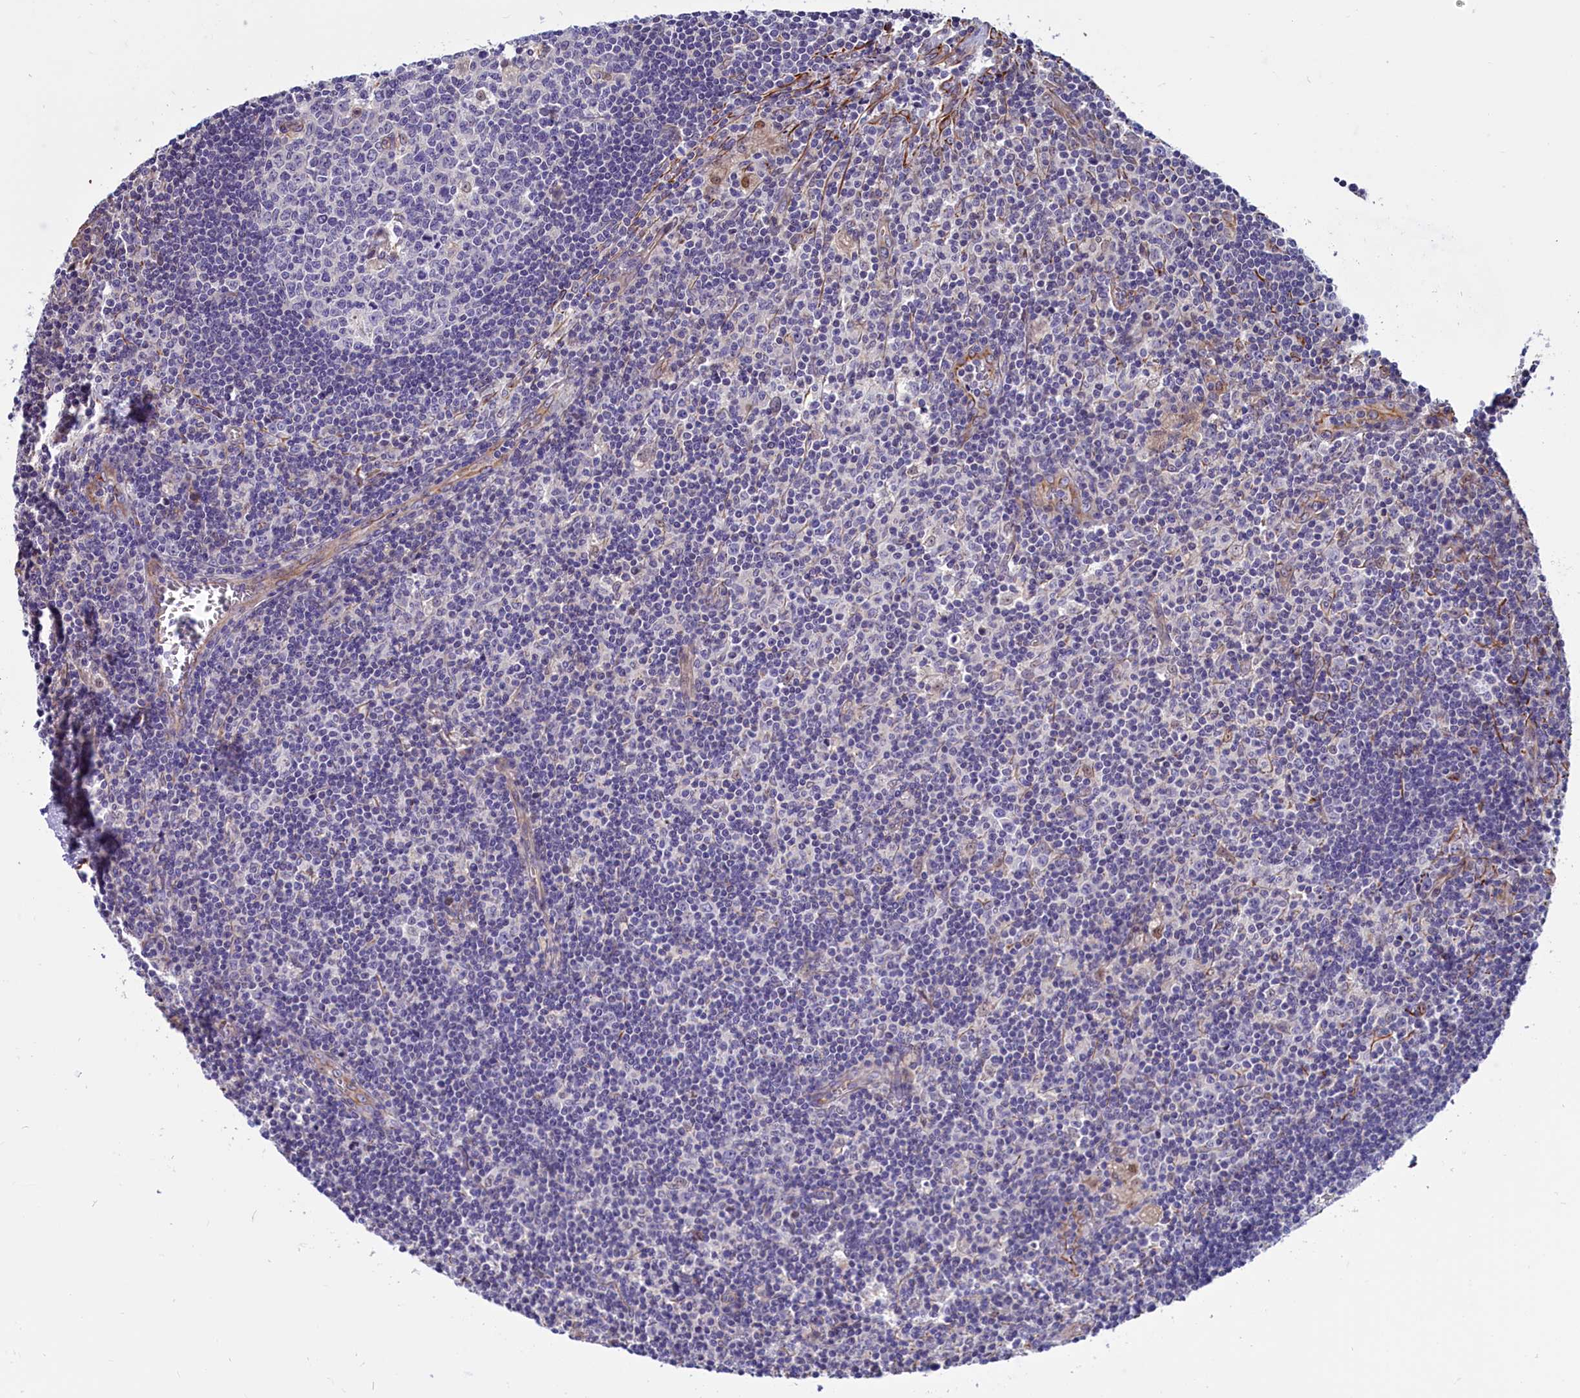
{"staining": {"intensity": "negative", "quantity": "none", "location": "none"}, "tissue": "lymph node", "cell_type": "Germinal center cells", "image_type": "normal", "snomed": [{"axis": "morphology", "description": "Normal tissue, NOS"}, {"axis": "topography", "description": "Lymph node"}], "caption": "Immunohistochemical staining of benign human lymph node shows no significant positivity in germinal center cells. The staining was performed using DAB to visualize the protein expression in brown, while the nuclei were stained in blue with hematoxylin (Magnification: 20x).", "gene": "PDILT", "patient": {"sex": "male", "age": 58}}